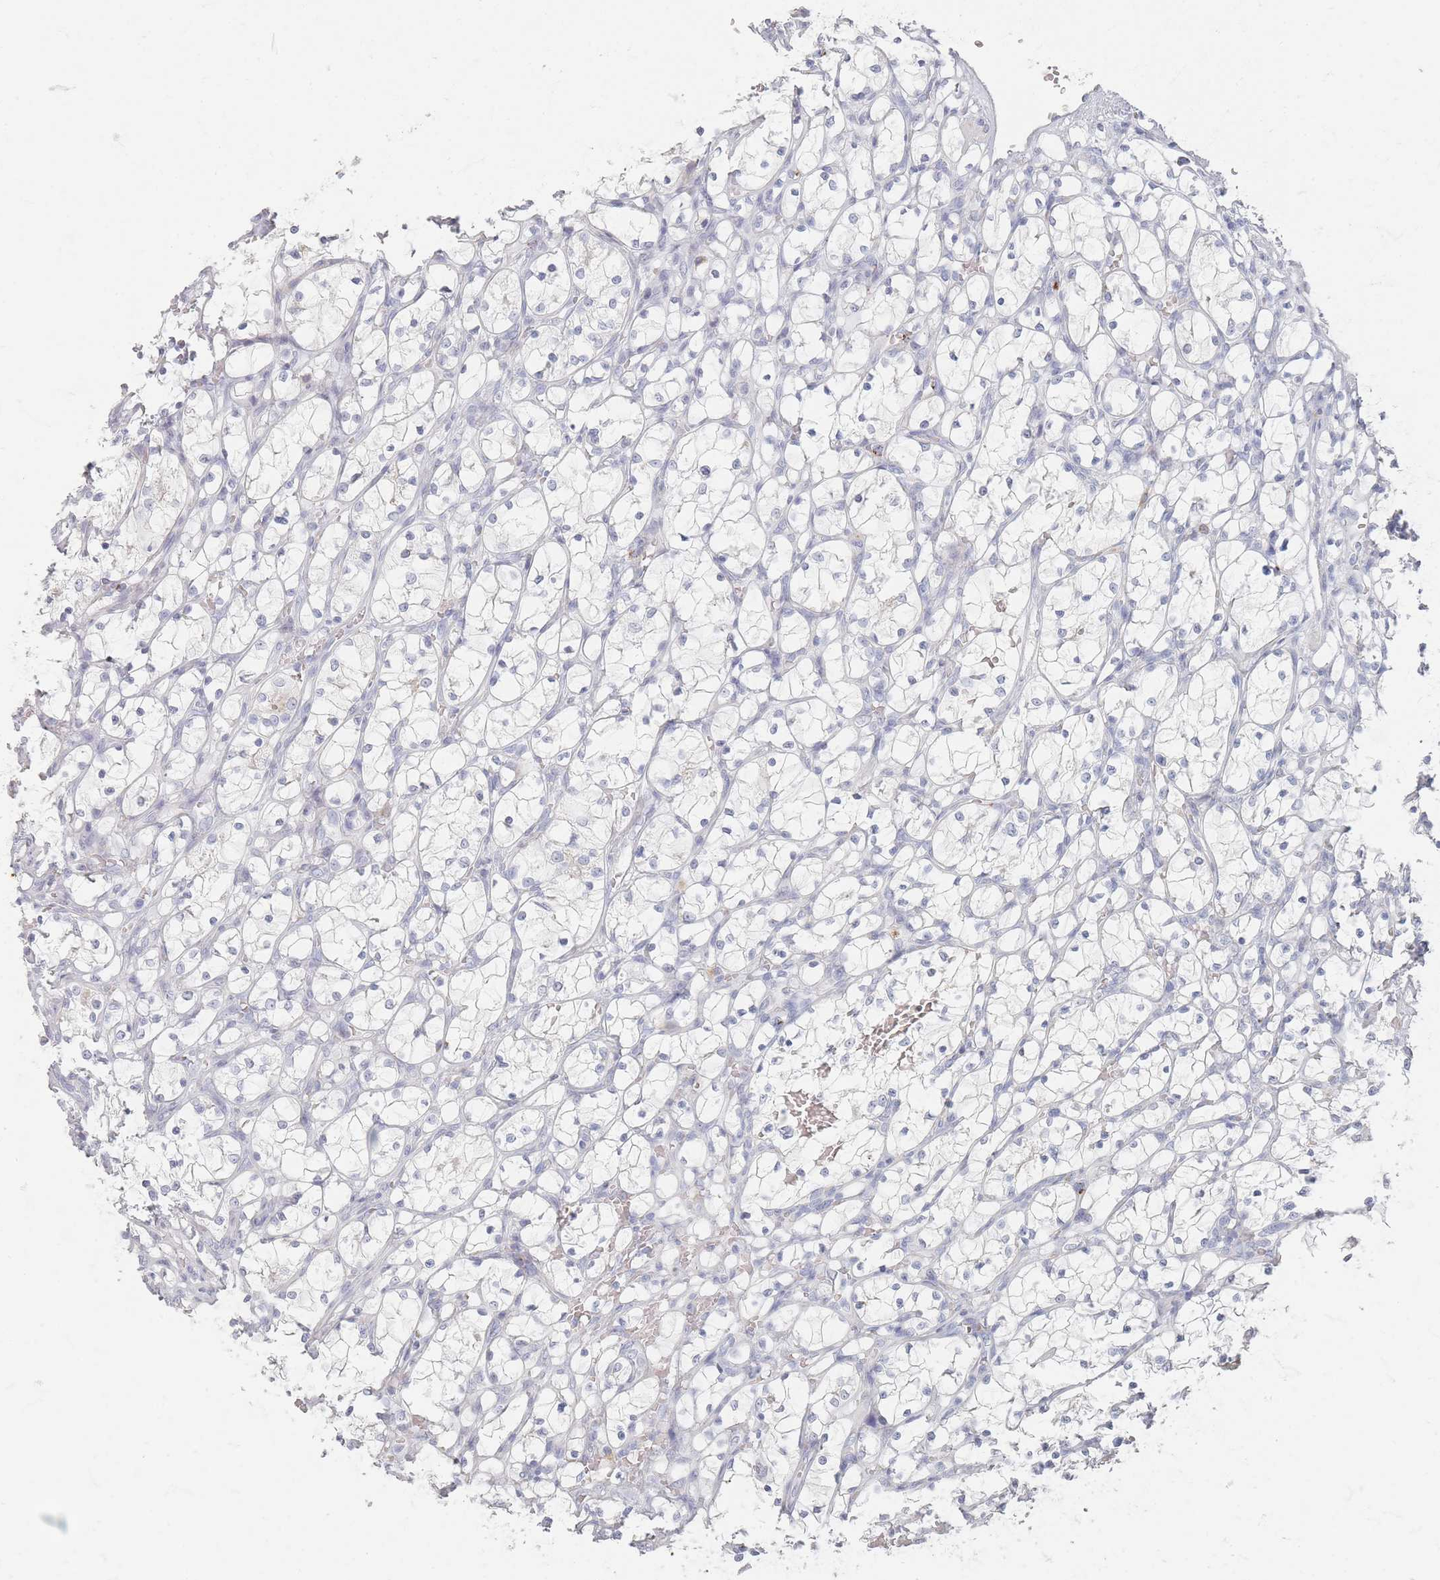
{"staining": {"intensity": "negative", "quantity": "none", "location": "none"}, "tissue": "renal cancer", "cell_type": "Tumor cells", "image_type": "cancer", "snomed": [{"axis": "morphology", "description": "Adenocarcinoma, NOS"}, {"axis": "topography", "description": "Kidney"}], "caption": "The image displays no staining of tumor cells in renal adenocarcinoma.", "gene": "SLC2A11", "patient": {"sex": "female", "age": 69}}